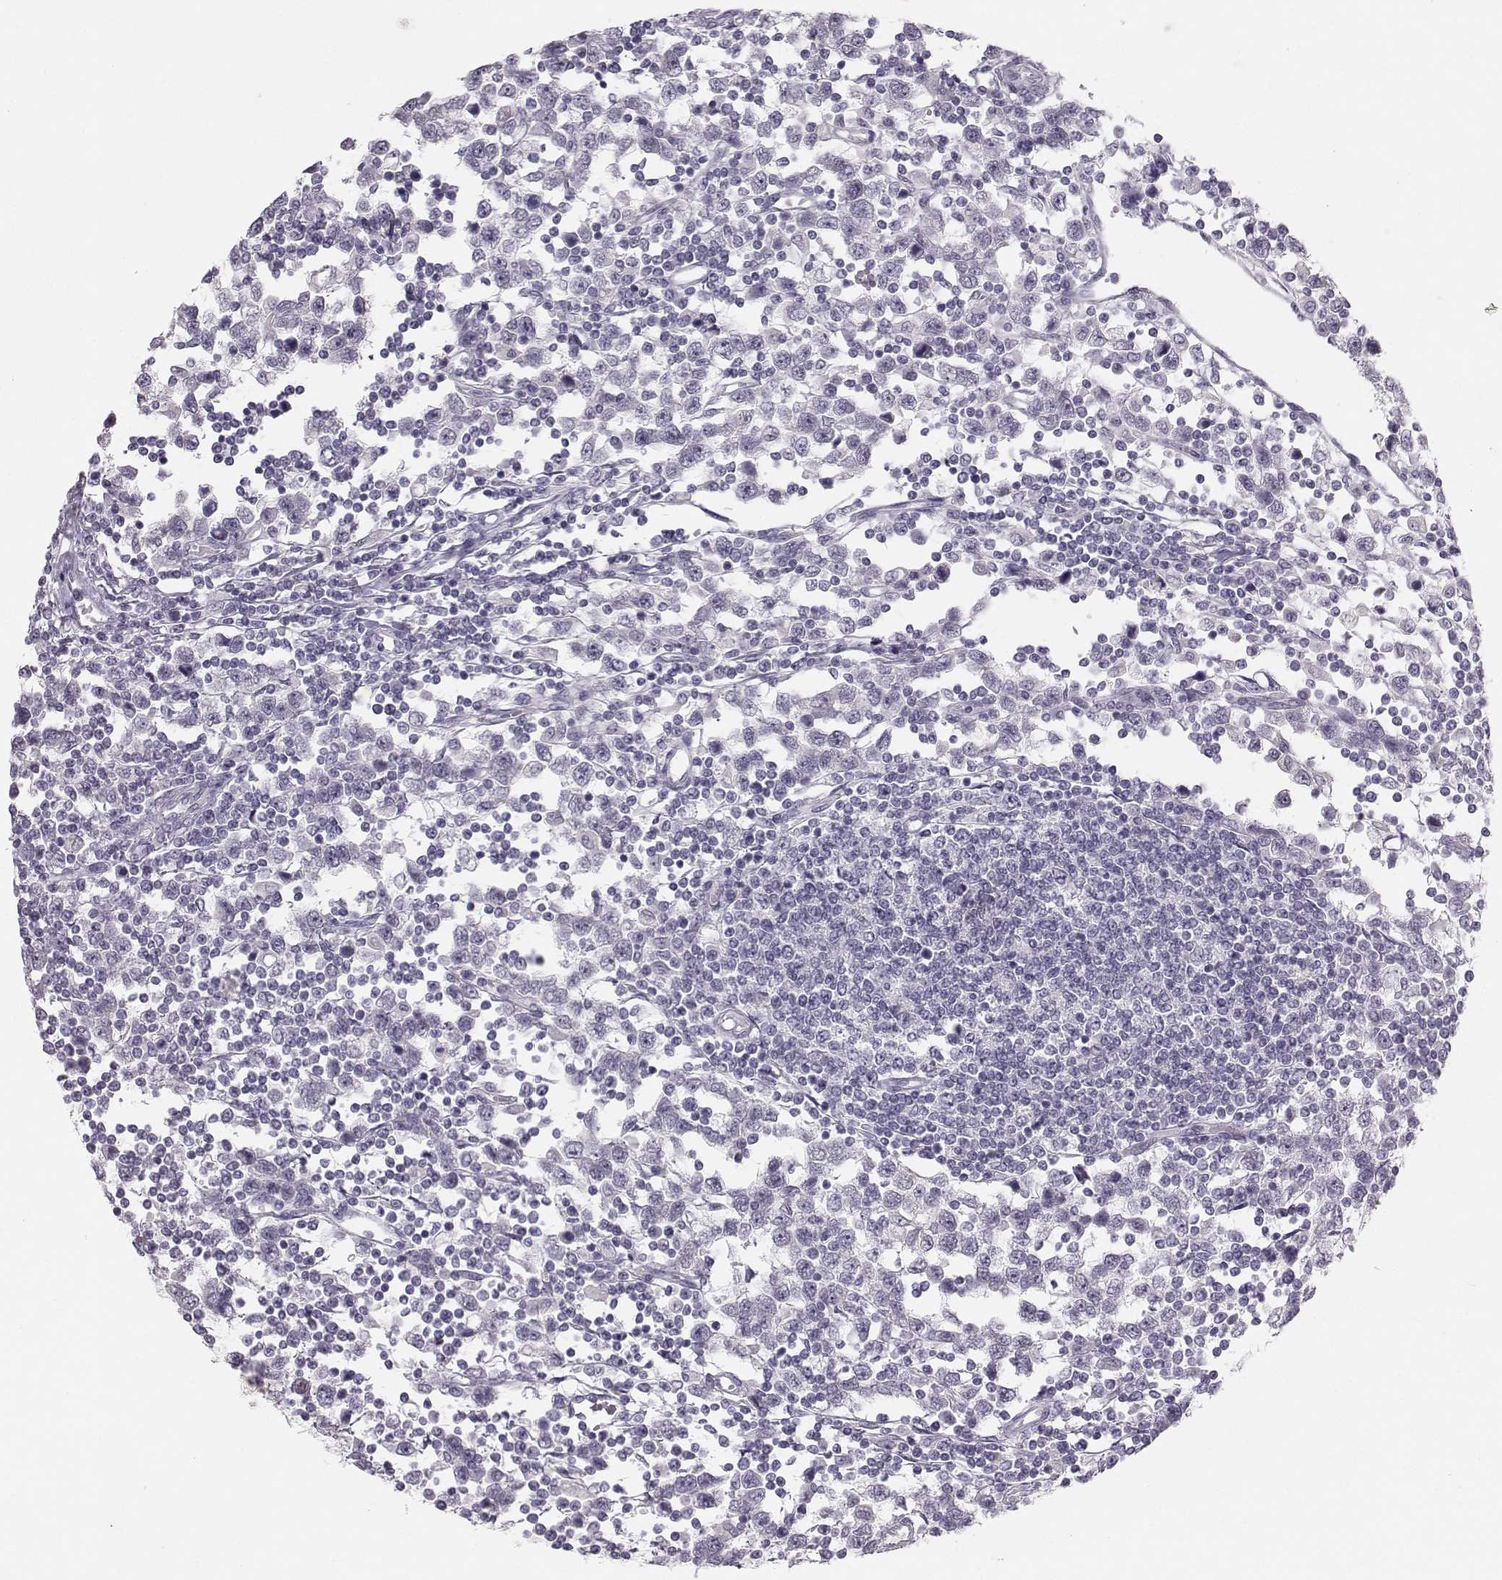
{"staining": {"intensity": "negative", "quantity": "none", "location": "none"}, "tissue": "testis cancer", "cell_type": "Tumor cells", "image_type": "cancer", "snomed": [{"axis": "morphology", "description": "Seminoma, NOS"}, {"axis": "topography", "description": "Testis"}], "caption": "Tumor cells are negative for protein expression in human seminoma (testis).", "gene": "OIP5", "patient": {"sex": "male", "age": 34}}